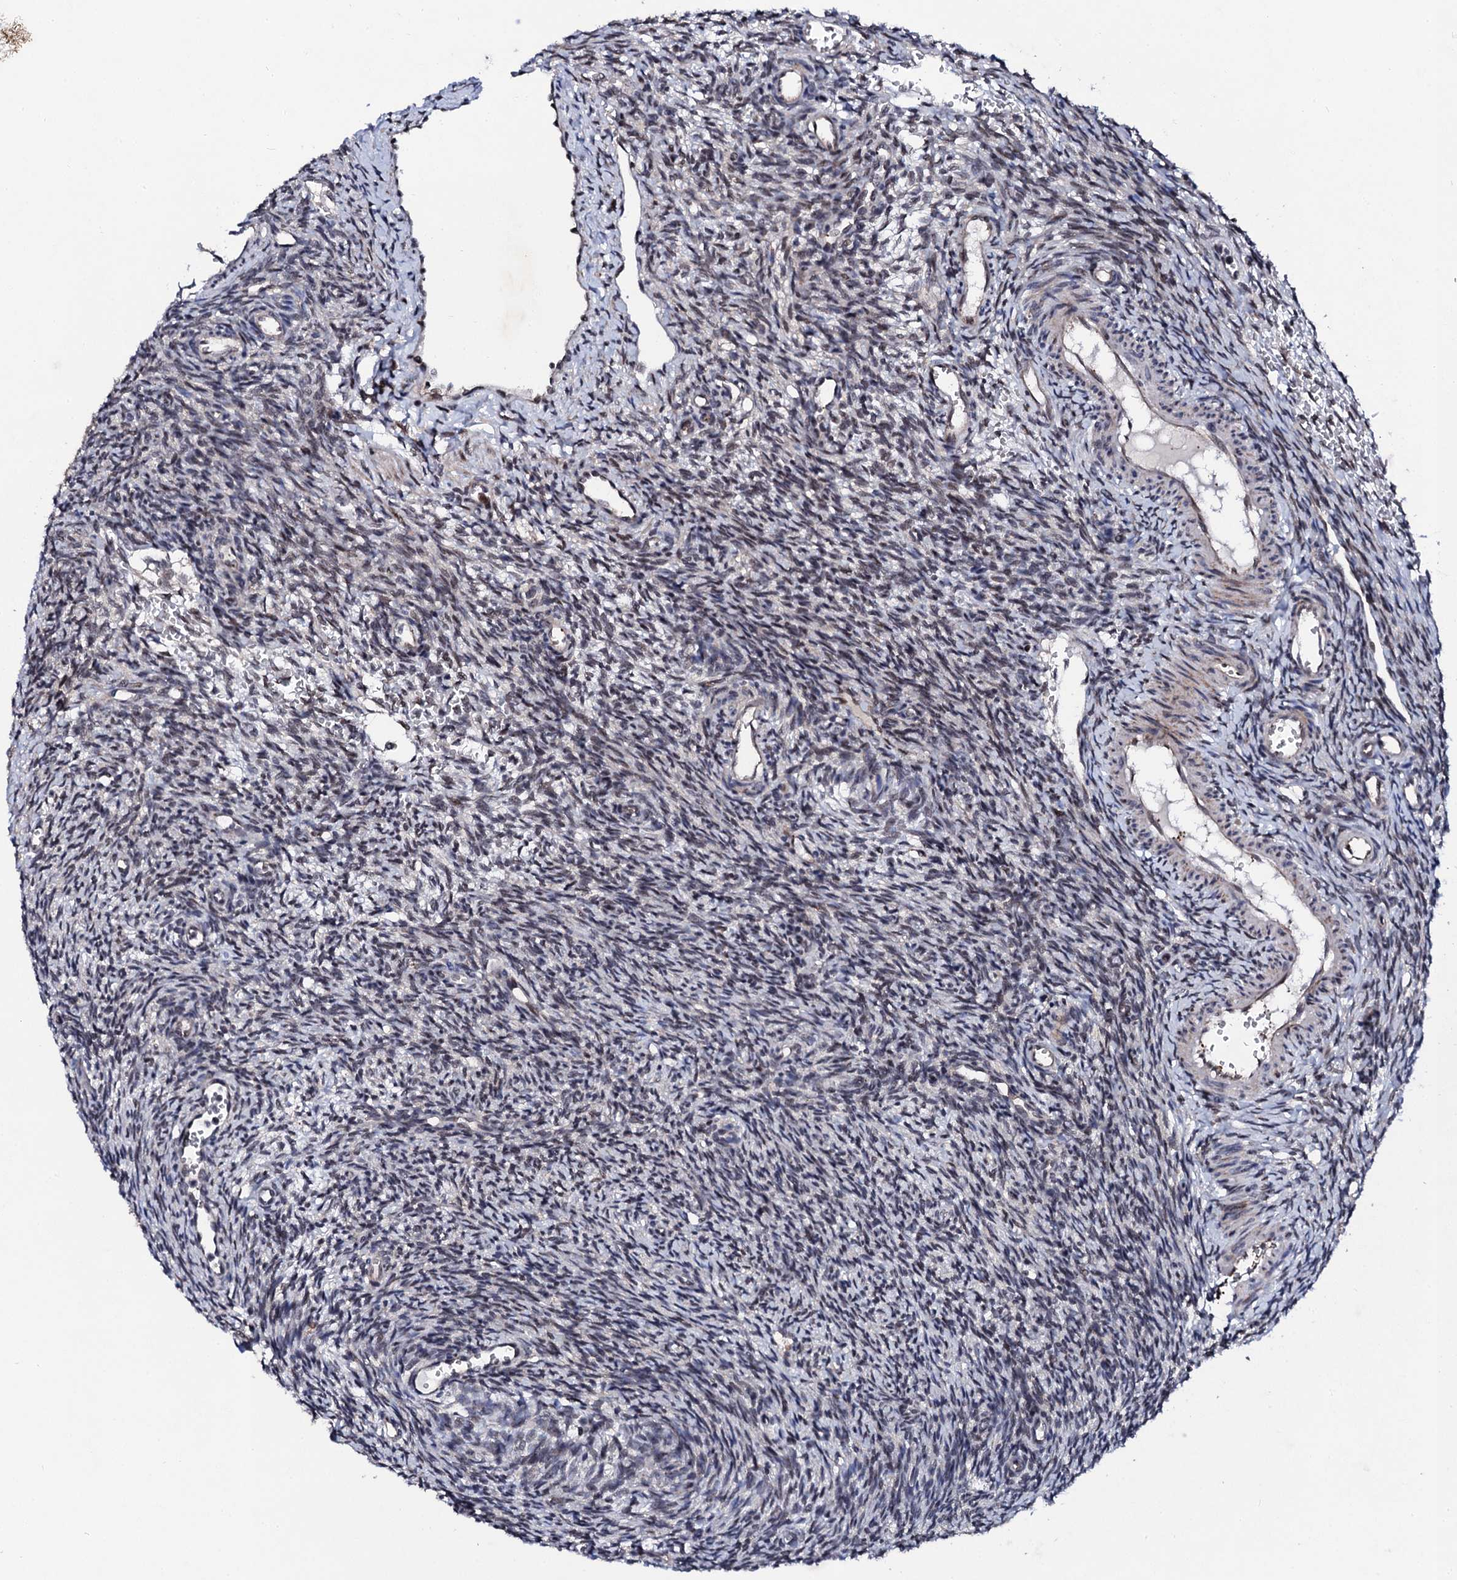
{"staining": {"intensity": "moderate", "quantity": "25%-75%", "location": "nuclear"}, "tissue": "ovary", "cell_type": "Ovarian stroma cells", "image_type": "normal", "snomed": [{"axis": "morphology", "description": "Normal tissue, NOS"}, {"axis": "topography", "description": "Ovary"}], "caption": "IHC staining of benign ovary, which demonstrates medium levels of moderate nuclear expression in approximately 25%-75% of ovarian stroma cells indicating moderate nuclear protein expression. The staining was performed using DAB (3,3'-diaminobenzidine) (brown) for protein detection and nuclei were counterstained in hematoxylin (blue).", "gene": "CSTF3", "patient": {"sex": "female", "age": 39}}